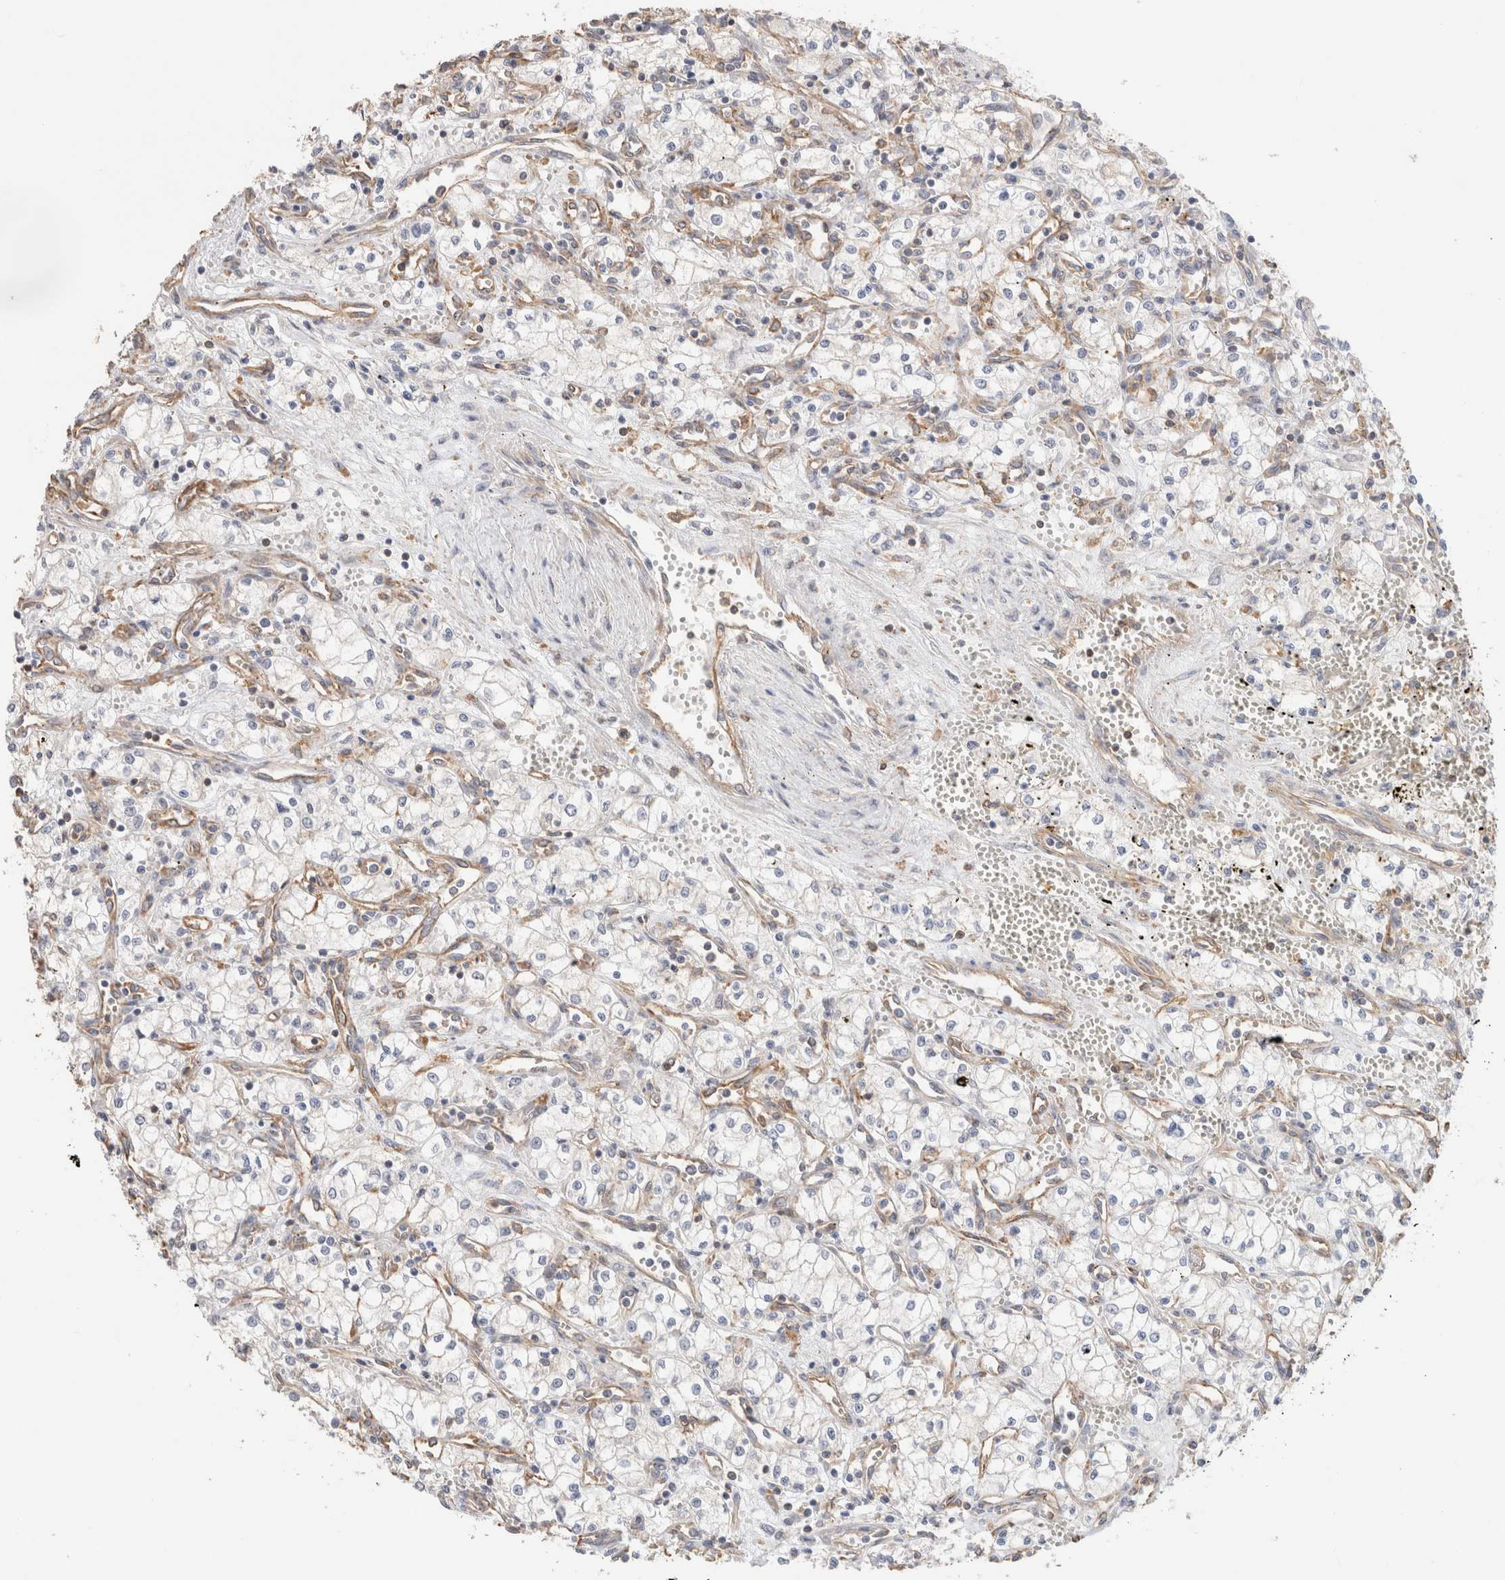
{"staining": {"intensity": "negative", "quantity": "none", "location": "none"}, "tissue": "renal cancer", "cell_type": "Tumor cells", "image_type": "cancer", "snomed": [{"axis": "morphology", "description": "Adenocarcinoma, NOS"}, {"axis": "topography", "description": "Kidney"}], "caption": "This histopathology image is of renal cancer (adenocarcinoma) stained with IHC to label a protein in brown with the nuclei are counter-stained blue. There is no staining in tumor cells. (DAB (3,3'-diaminobenzidine) IHC with hematoxylin counter stain).", "gene": "CFAP418", "patient": {"sex": "male", "age": 59}}